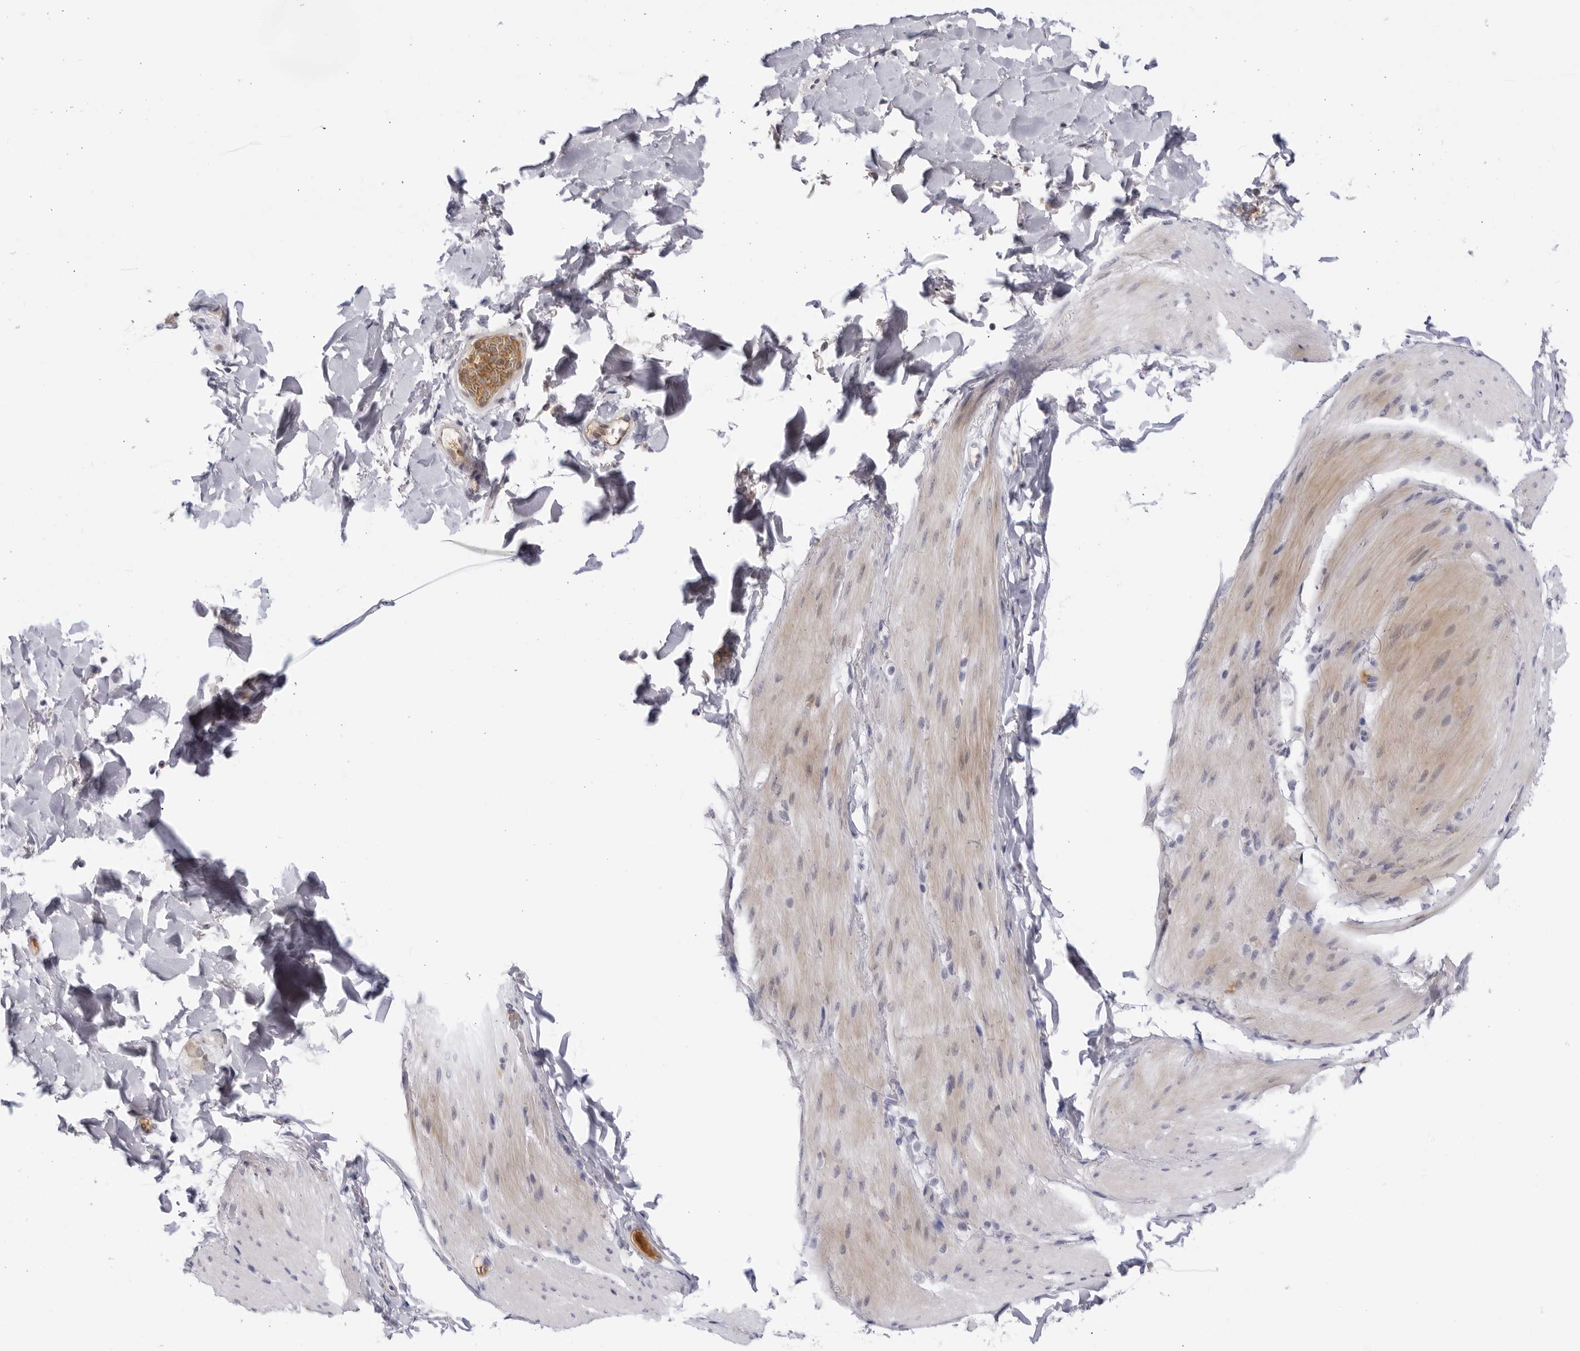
{"staining": {"intensity": "weak", "quantity": "<25%", "location": "cytoplasmic/membranous"}, "tissue": "smooth muscle", "cell_type": "Smooth muscle cells", "image_type": "normal", "snomed": [{"axis": "morphology", "description": "Normal tissue, NOS"}, {"axis": "topography", "description": "Smooth muscle"}, {"axis": "topography", "description": "Small intestine"}], "caption": "Micrograph shows no significant protein staining in smooth muscle cells of unremarkable smooth muscle.", "gene": "CNBD1", "patient": {"sex": "female", "age": 84}}